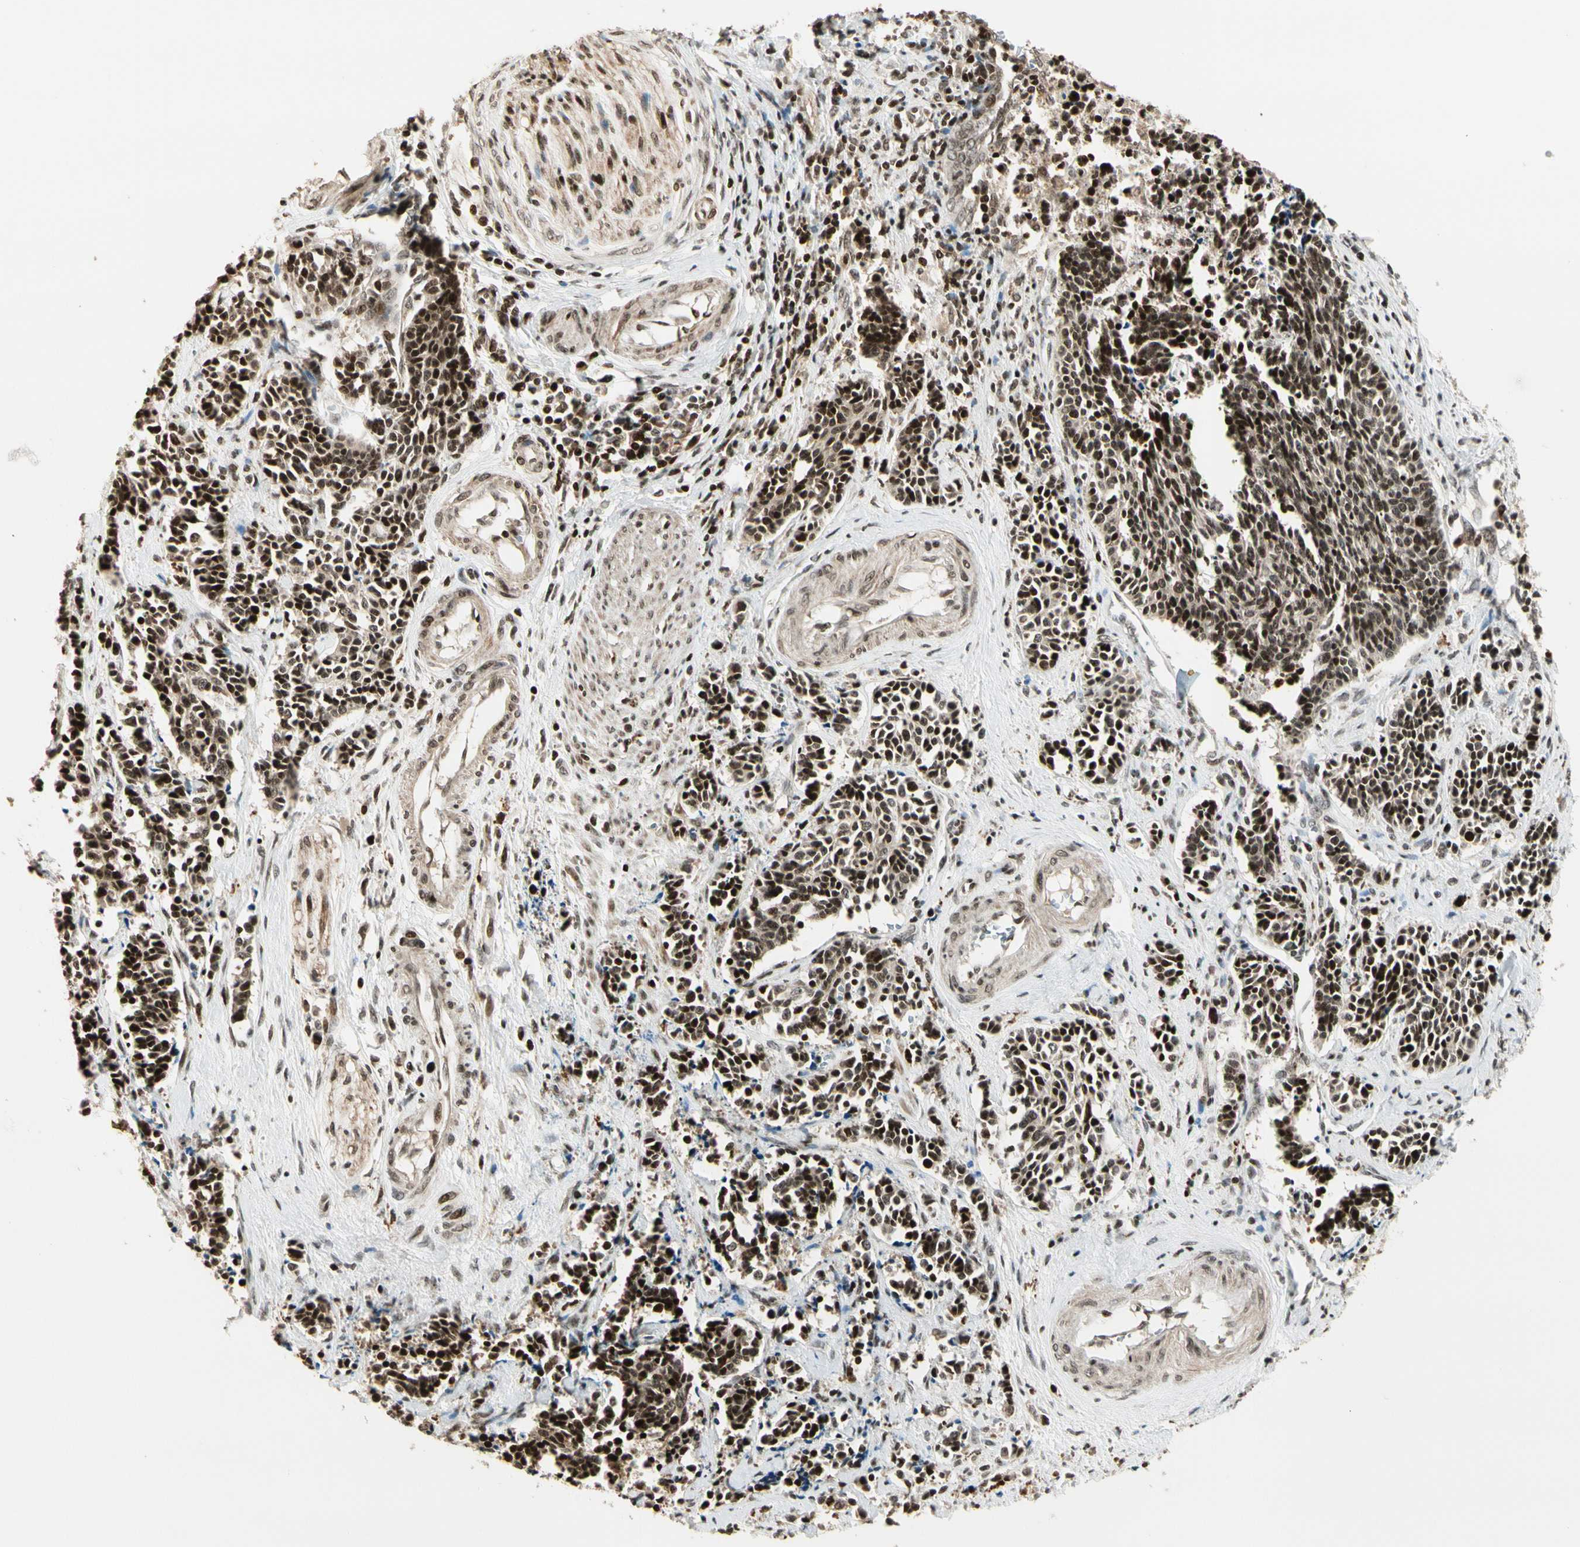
{"staining": {"intensity": "strong", "quantity": ">75%", "location": "nuclear"}, "tissue": "cervical cancer", "cell_type": "Tumor cells", "image_type": "cancer", "snomed": [{"axis": "morphology", "description": "Squamous cell carcinoma, NOS"}, {"axis": "topography", "description": "Cervix"}], "caption": "Brown immunohistochemical staining in human cervical squamous cell carcinoma exhibits strong nuclear positivity in about >75% of tumor cells.", "gene": "TSHZ3", "patient": {"sex": "female", "age": 35}}